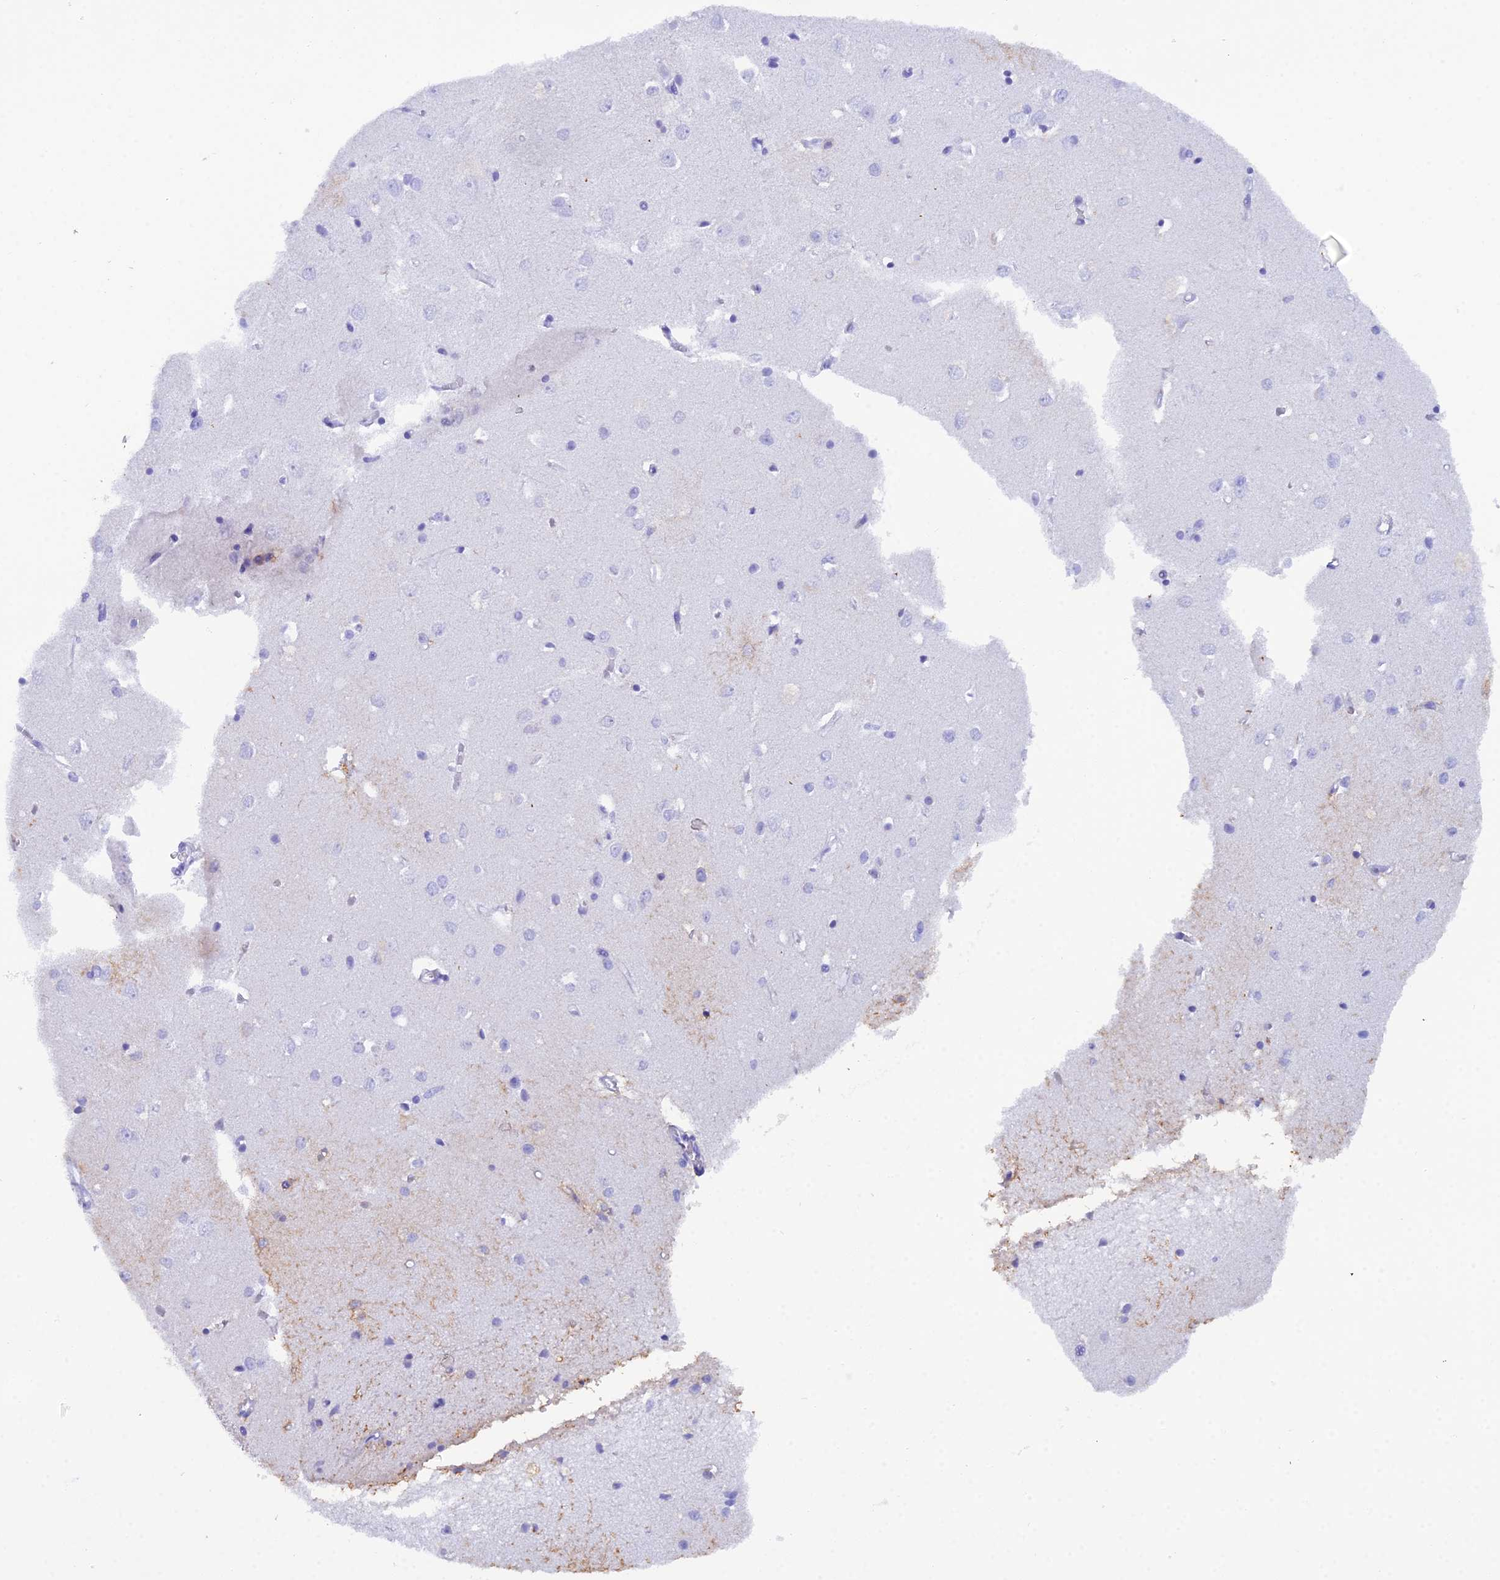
{"staining": {"intensity": "negative", "quantity": "none", "location": "none"}, "tissue": "cerebral cortex", "cell_type": "Endothelial cells", "image_type": "normal", "snomed": [{"axis": "morphology", "description": "Normal tissue, NOS"}, {"axis": "topography", "description": "Cerebral cortex"}], "caption": "This is a image of immunohistochemistry (IHC) staining of benign cerebral cortex, which shows no positivity in endothelial cells. Brightfield microscopy of immunohistochemistry (IHC) stained with DAB (brown) and hematoxylin (blue), captured at high magnification.", "gene": "REG1A", "patient": {"sex": "female", "age": 64}}